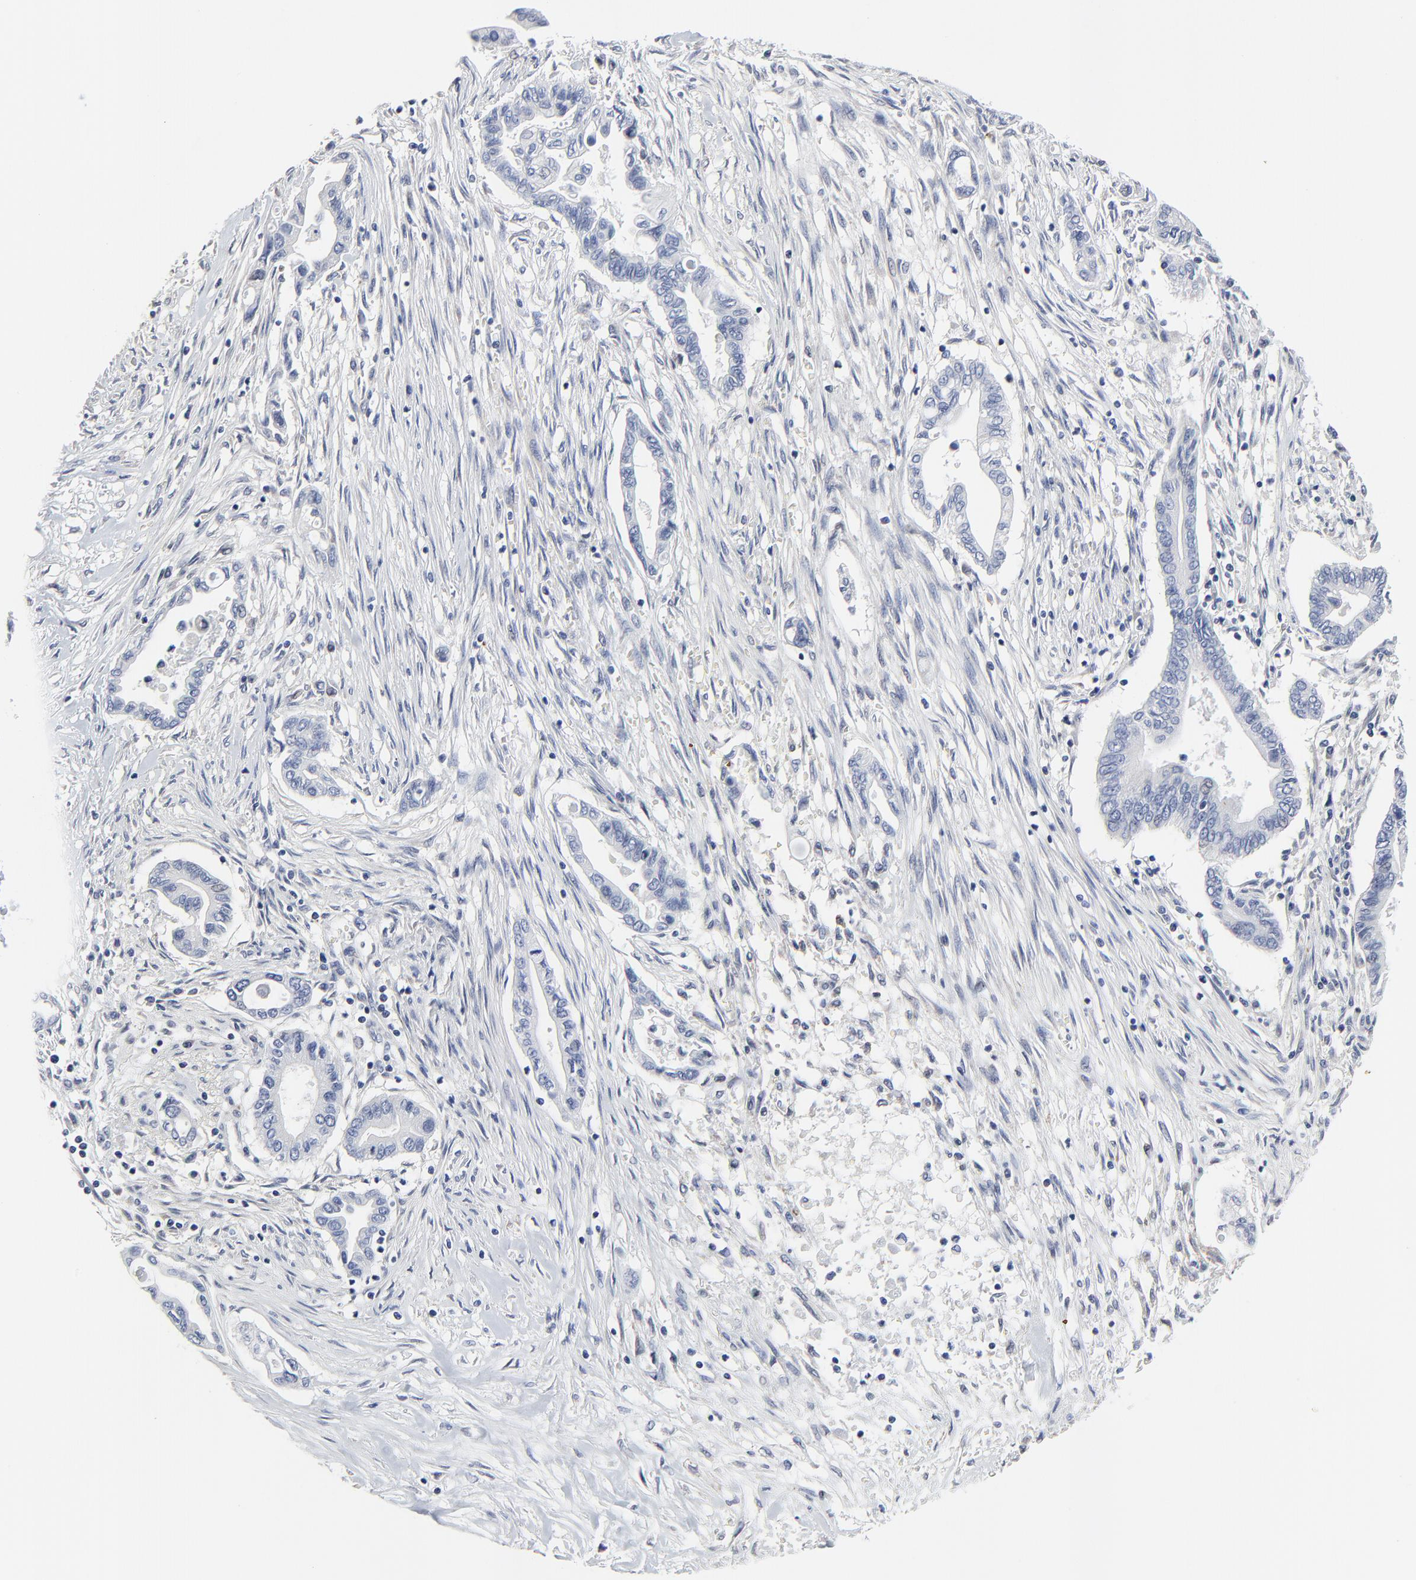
{"staining": {"intensity": "negative", "quantity": "none", "location": "none"}, "tissue": "pancreatic cancer", "cell_type": "Tumor cells", "image_type": "cancer", "snomed": [{"axis": "morphology", "description": "Adenocarcinoma, NOS"}, {"axis": "topography", "description": "Pancreas"}], "caption": "The micrograph shows no significant positivity in tumor cells of pancreatic cancer (adenocarcinoma). (Stains: DAB (3,3'-diaminobenzidine) IHC with hematoxylin counter stain, Microscopy: brightfield microscopy at high magnification).", "gene": "NLGN3", "patient": {"sex": "female", "age": 57}}